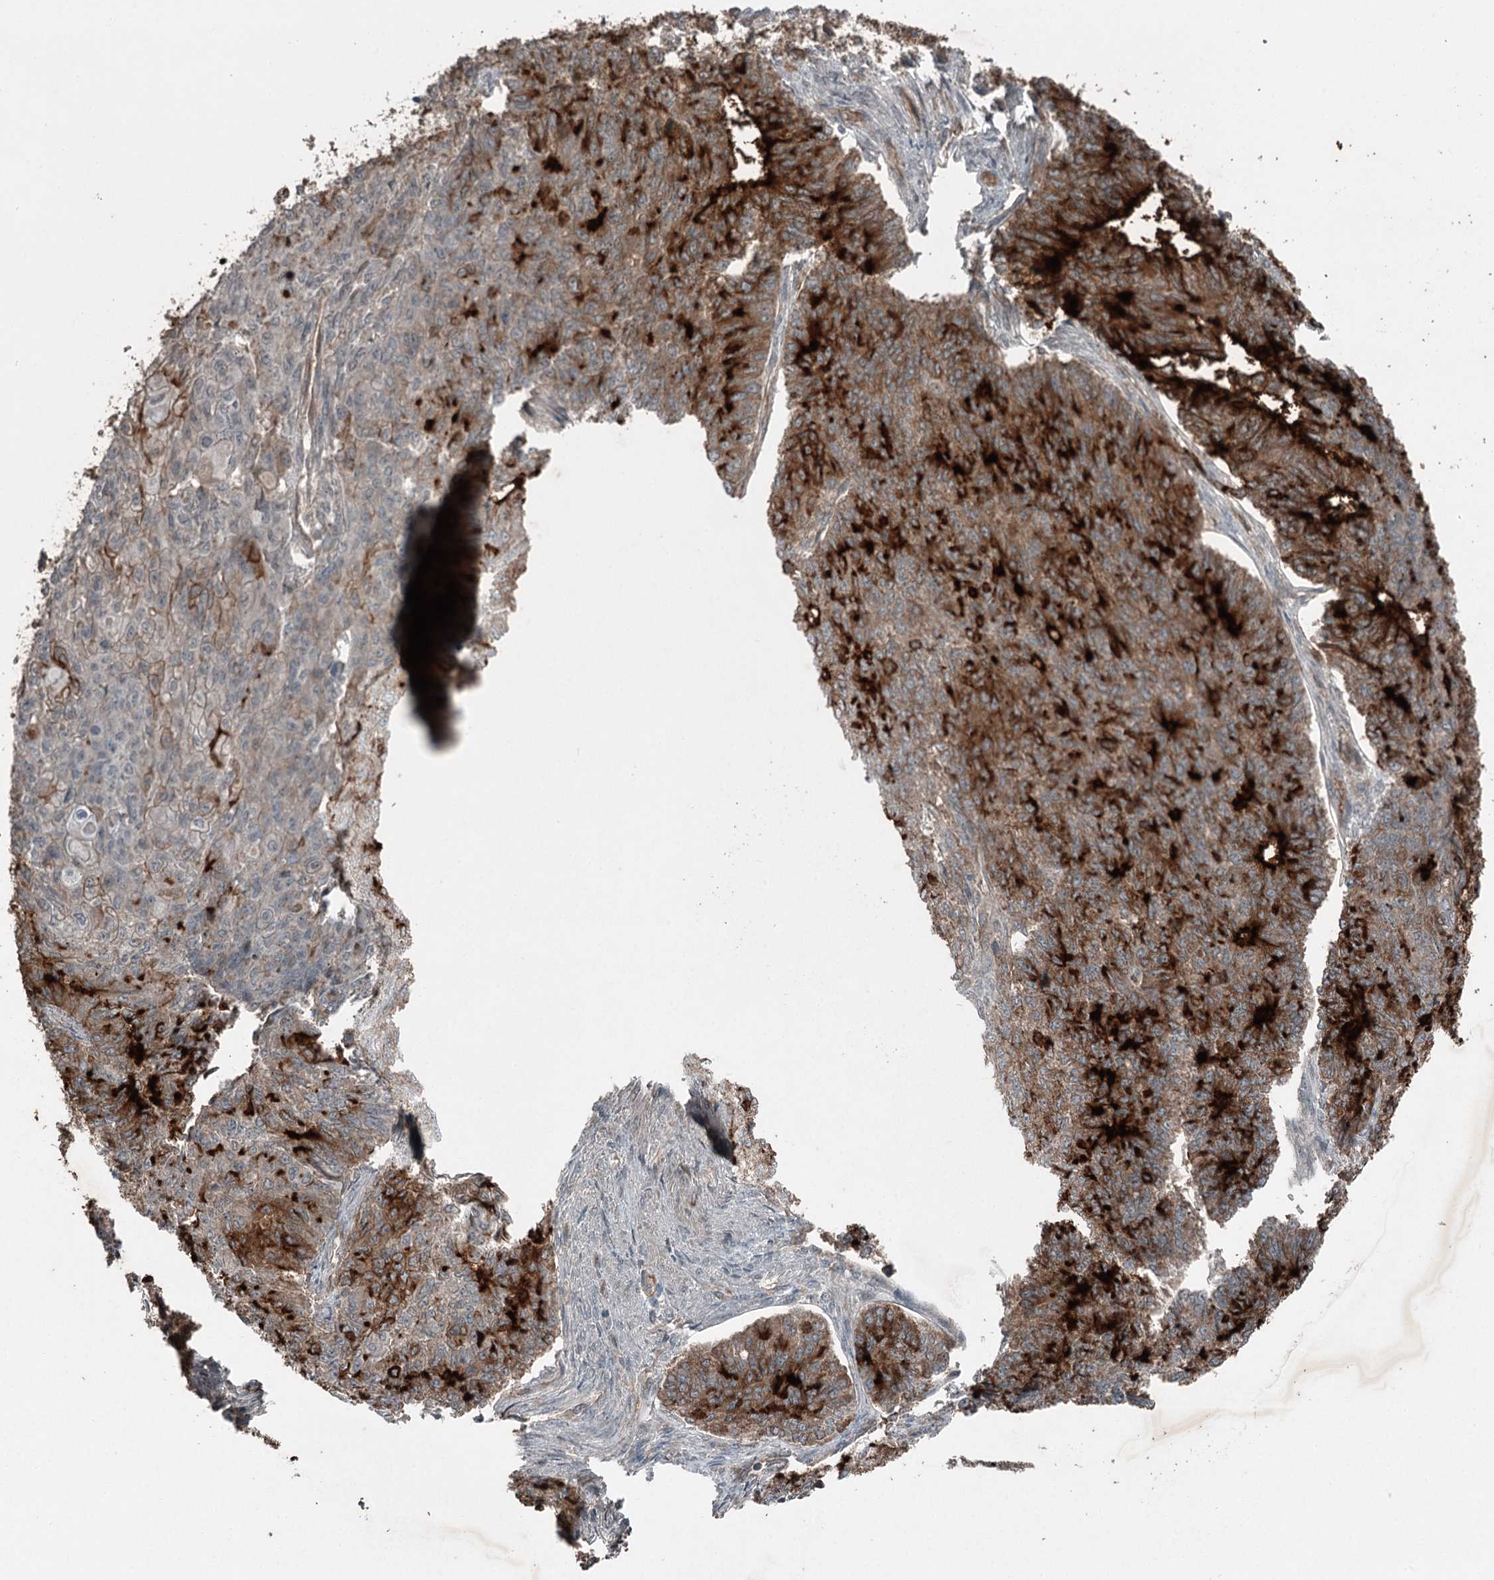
{"staining": {"intensity": "strong", "quantity": "25%-75%", "location": "cytoplasmic/membranous"}, "tissue": "endometrial cancer", "cell_type": "Tumor cells", "image_type": "cancer", "snomed": [{"axis": "morphology", "description": "Adenocarcinoma, NOS"}, {"axis": "topography", "description": "Endometrium"}], "caption": "Endometrial cancer (adenocarcinoma) stained with DAB IHC reveals high levels of strong cytoplasmic/membranous expression in approximately 25%-75% of tumor cells.", "gene": "SLC39A8", "patient": {"sex": "female", "age": 32}}